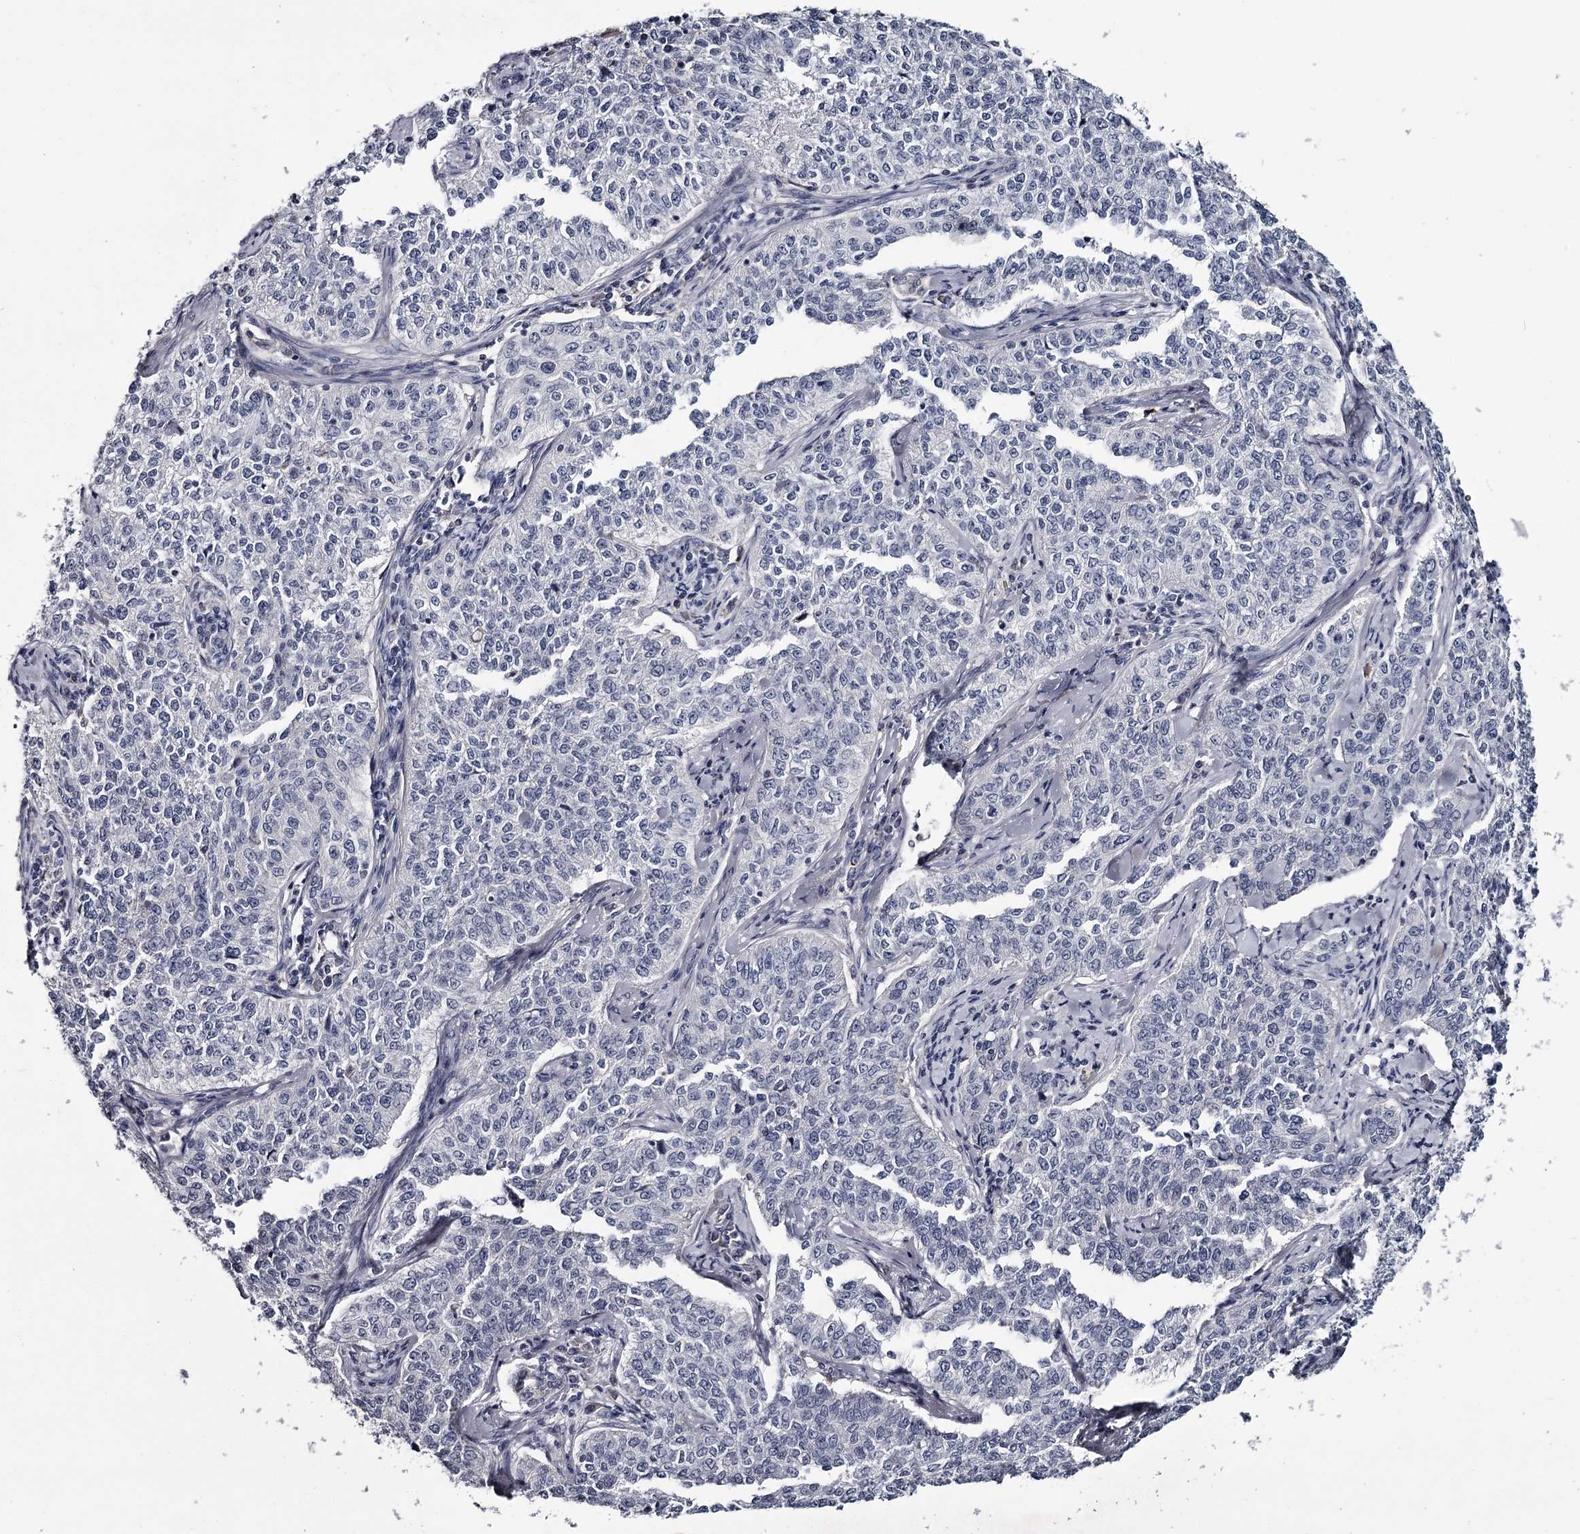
{"staining": {"intensity": "negative", "quantity": "none", "location": "none"}, "tissue": "cervical cancer", "cell_type": "Tumor cells", "image_type": "cancer", "snomed": [{"axis": "morphology", "description": "Squamous cell carcinoma, NOS"}, {"axis": "topography", "description": "Cervix"}], "caption": "DAB immunohistochemical staining of human cervical cancer (squamous cell carcinoma) shows no significant positivity in tumor cells. (DAB (3,3'-diaminobenzidine) immunohistochemistry (IHC), high magnification).", "gene": "DAO", "patient": {"sex": "female", "age": 35}}